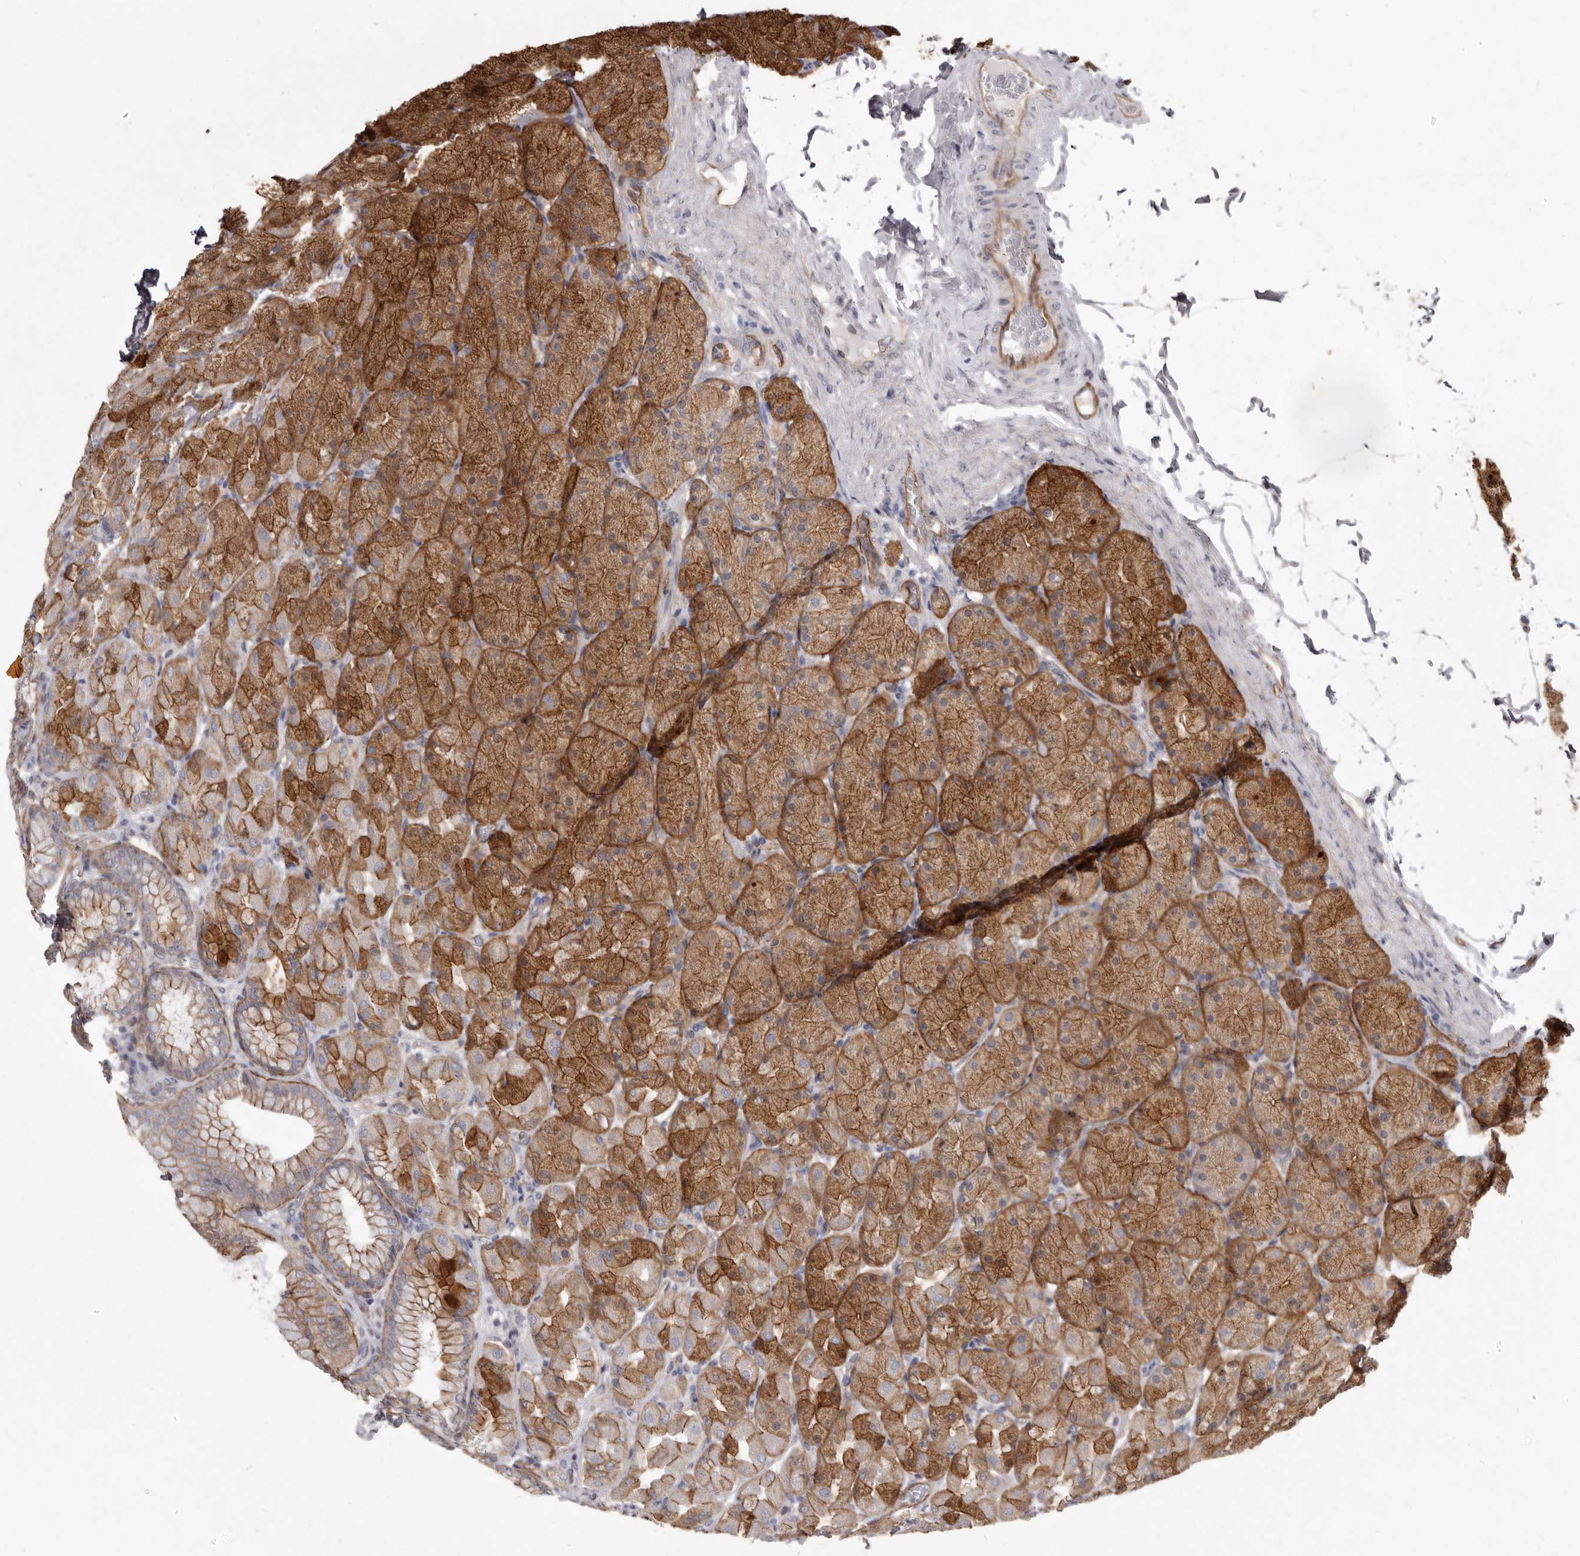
{"staining": {"intensity": "moderate", "quantity": "25%-75%", "location": "cytoplasmic/membranous"}, "tissue": "stomach", "cell_type": "Glandular cells", "image_type": "normal", "snomed": [{"axis": "morphology", "description": "Normal tissue, NOS"}, {"axis": "topography", "description": "Stomach, upper"}], "caption": "Immunohistochemical staining of unremarkable human stomach exhibits medium levels of moderate cytoplasmic/membranous positivity in approximately 25%-75% of glandular cells. (brown staining indicates protein expression, while blue staining denotes nuclei).", "gene": "P2RX6", "patient": {"sex": "female", "age": 56}}